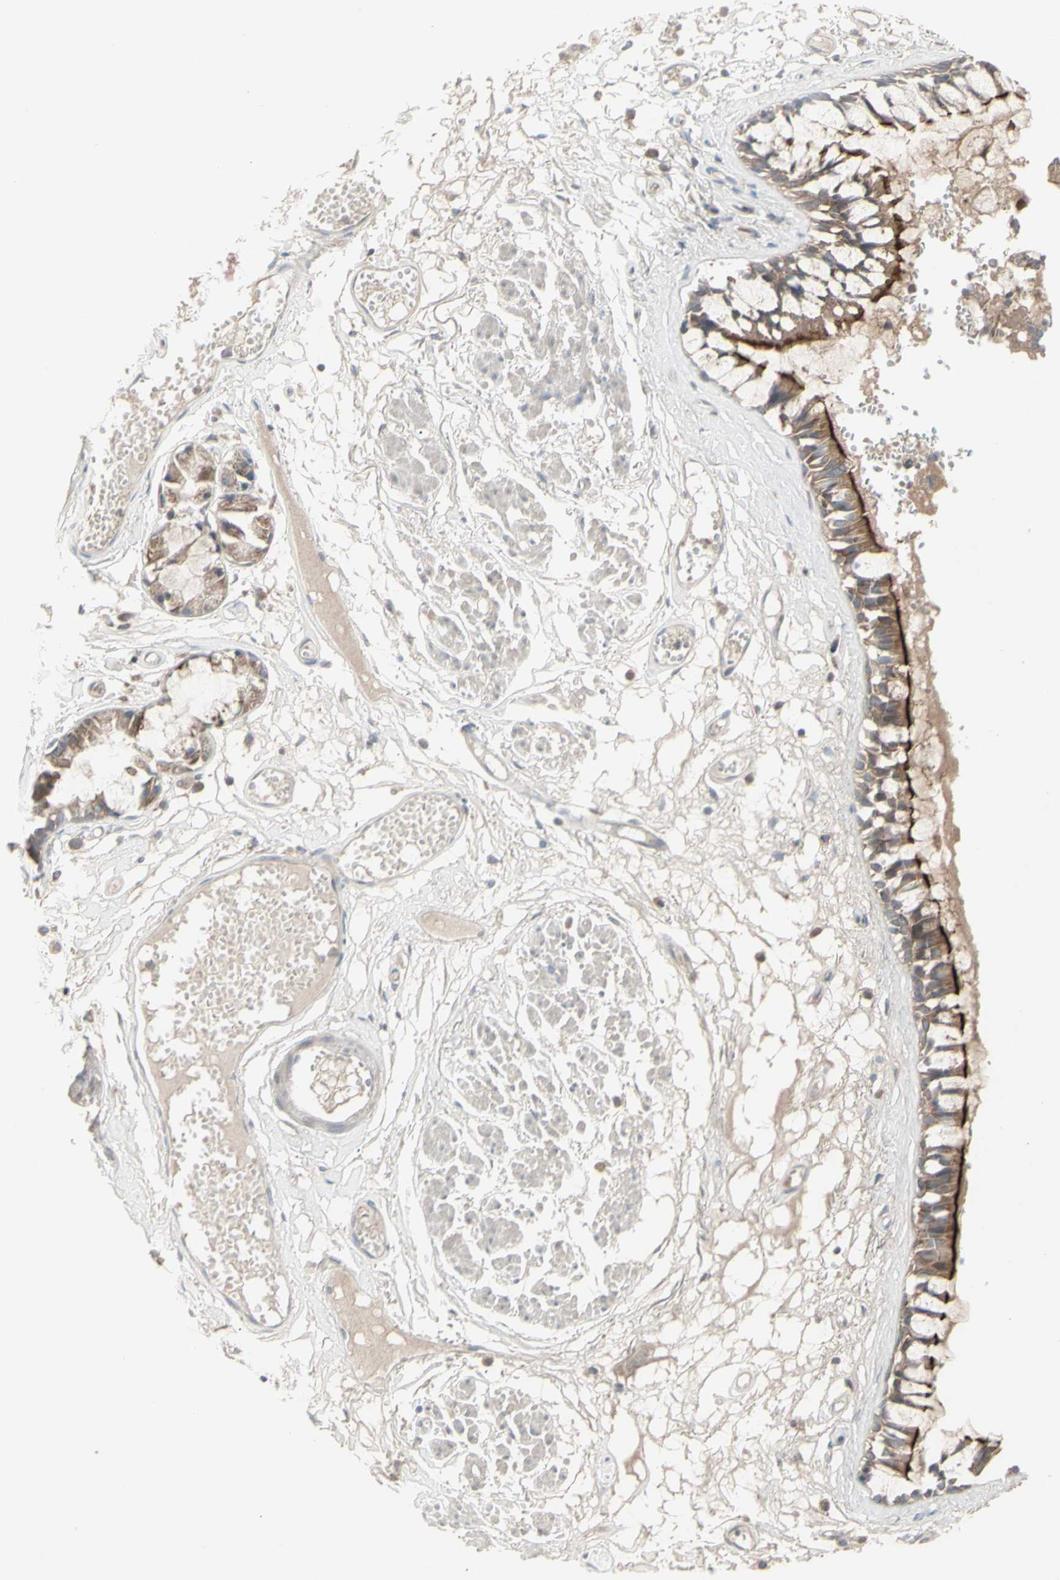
{"staining": {"intensity": "moderate", "quantity": ">75%", "location": "cytoplasmic/membranous"}, "tissue": "bronchus", "cell_type": "Respiratory epithelial cells", "image_type": "normal", "snomed": [{"axis": "morphology", "description": "Normal tissue, NOS"}, {"axis": "morphology", "description": "Inflammation, NOS"}, {"axis": "topography", "description": "Cartilage tissue"}, {"axis": "topography", "description": "Lung"}], "caption": "Bronchus stained for a protein (brown) exhibits moderate cytoplasmic/membranous positive expression in about >75% of respiratory epithelial cells.", "gene": "CSK", "patient": {"sex": "male", "age": 71}}